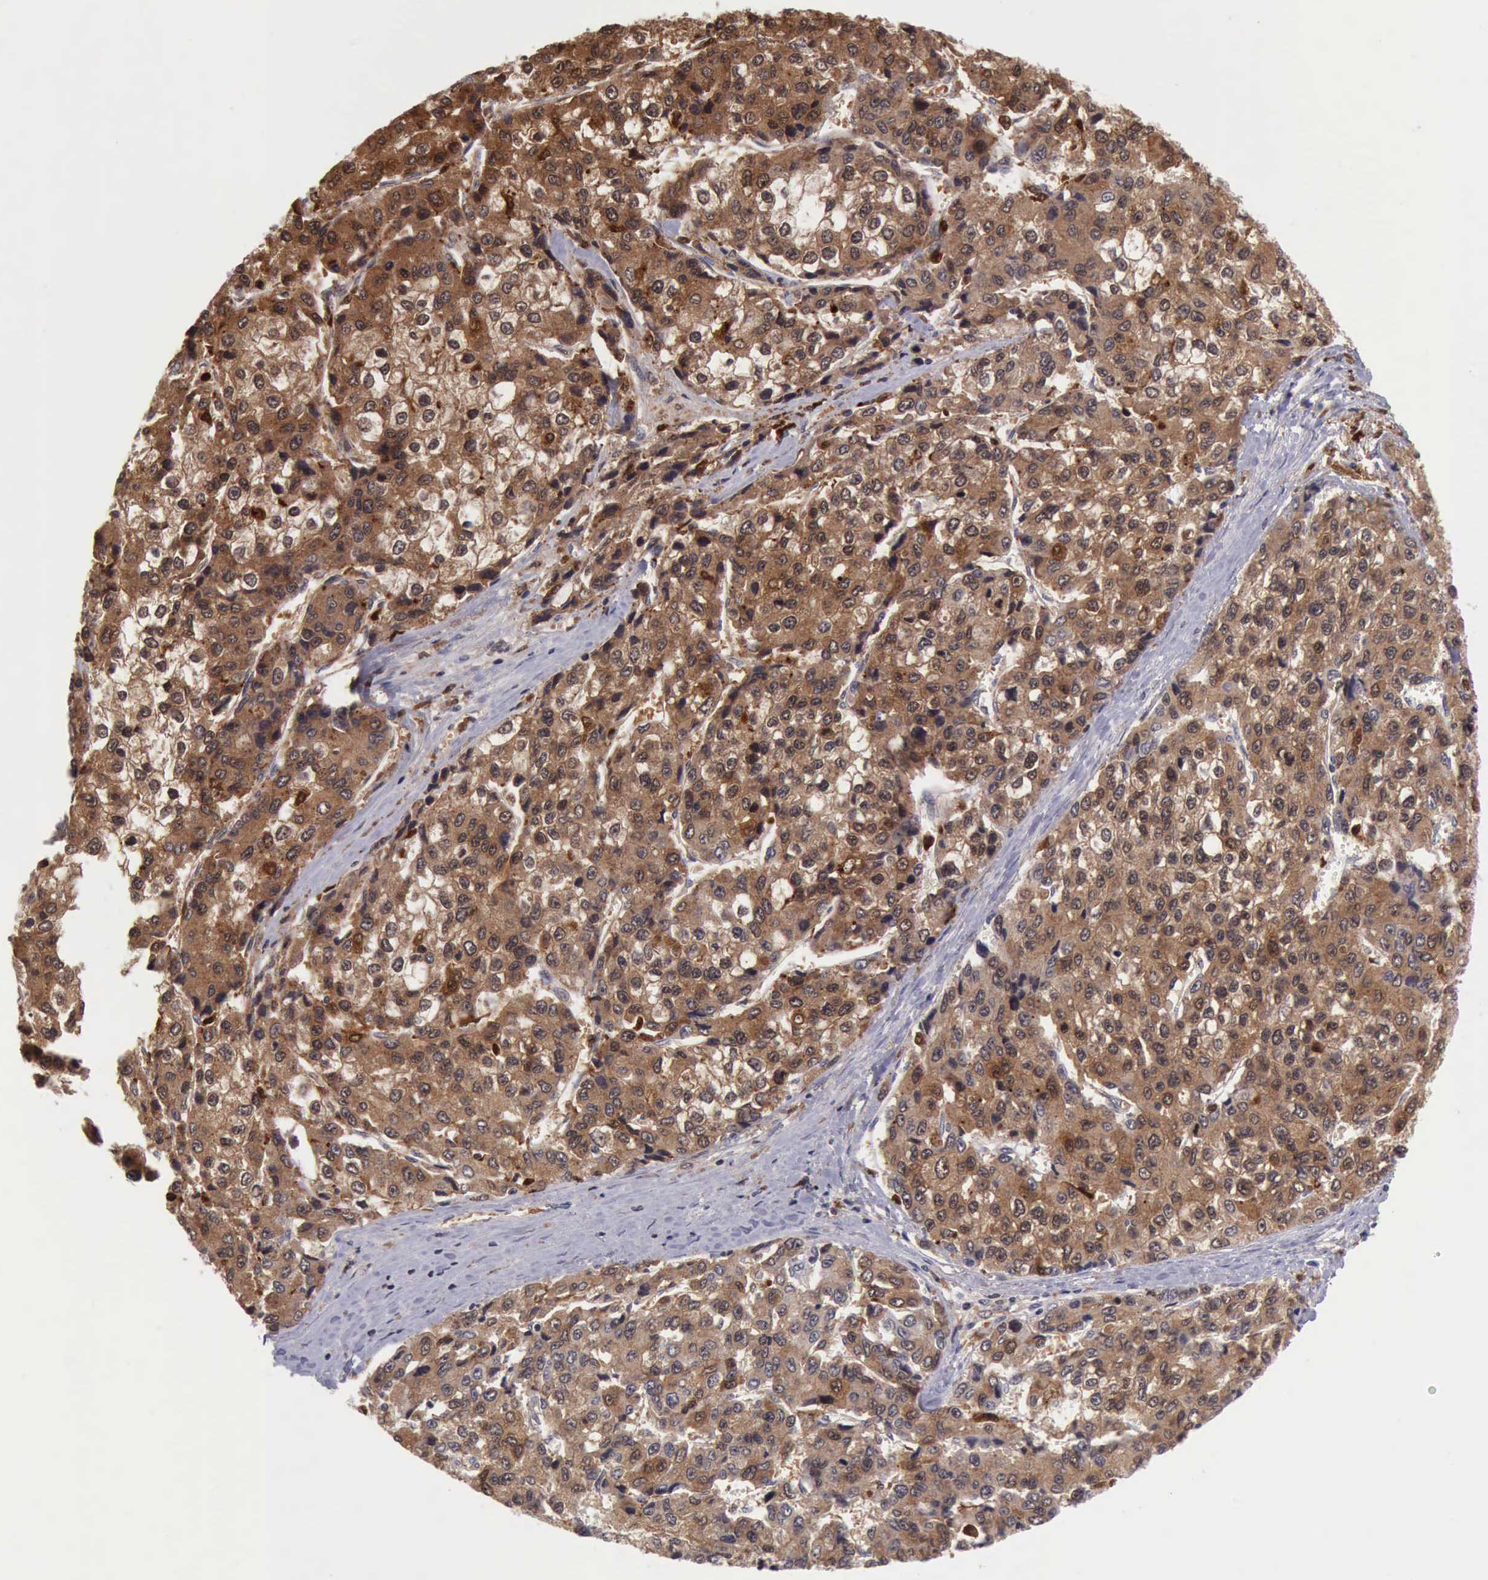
{"staining": {"intensity": "strong", "quantity": ">75%", "location": "cytoplasmic/membranous"}, "tissue": "liver cancer", "cell_type": "Tumor cells", "image_type": "cancer", "snomed": [{"axis": "morphology", "description": "Carcinoma, Hepatocellular, NOS"}, {"axis": "topography", "description": "Liver"}], "caption": "This micrograph demonstrates immunohistochemistry staining of human liver cancer (hepatocellular carcinoma), with high strong cytoplasmic/membranous staining in about >75% of tumor cells.", "gene": "CSTA", "patient": {"sex": "female", "age": 66}}